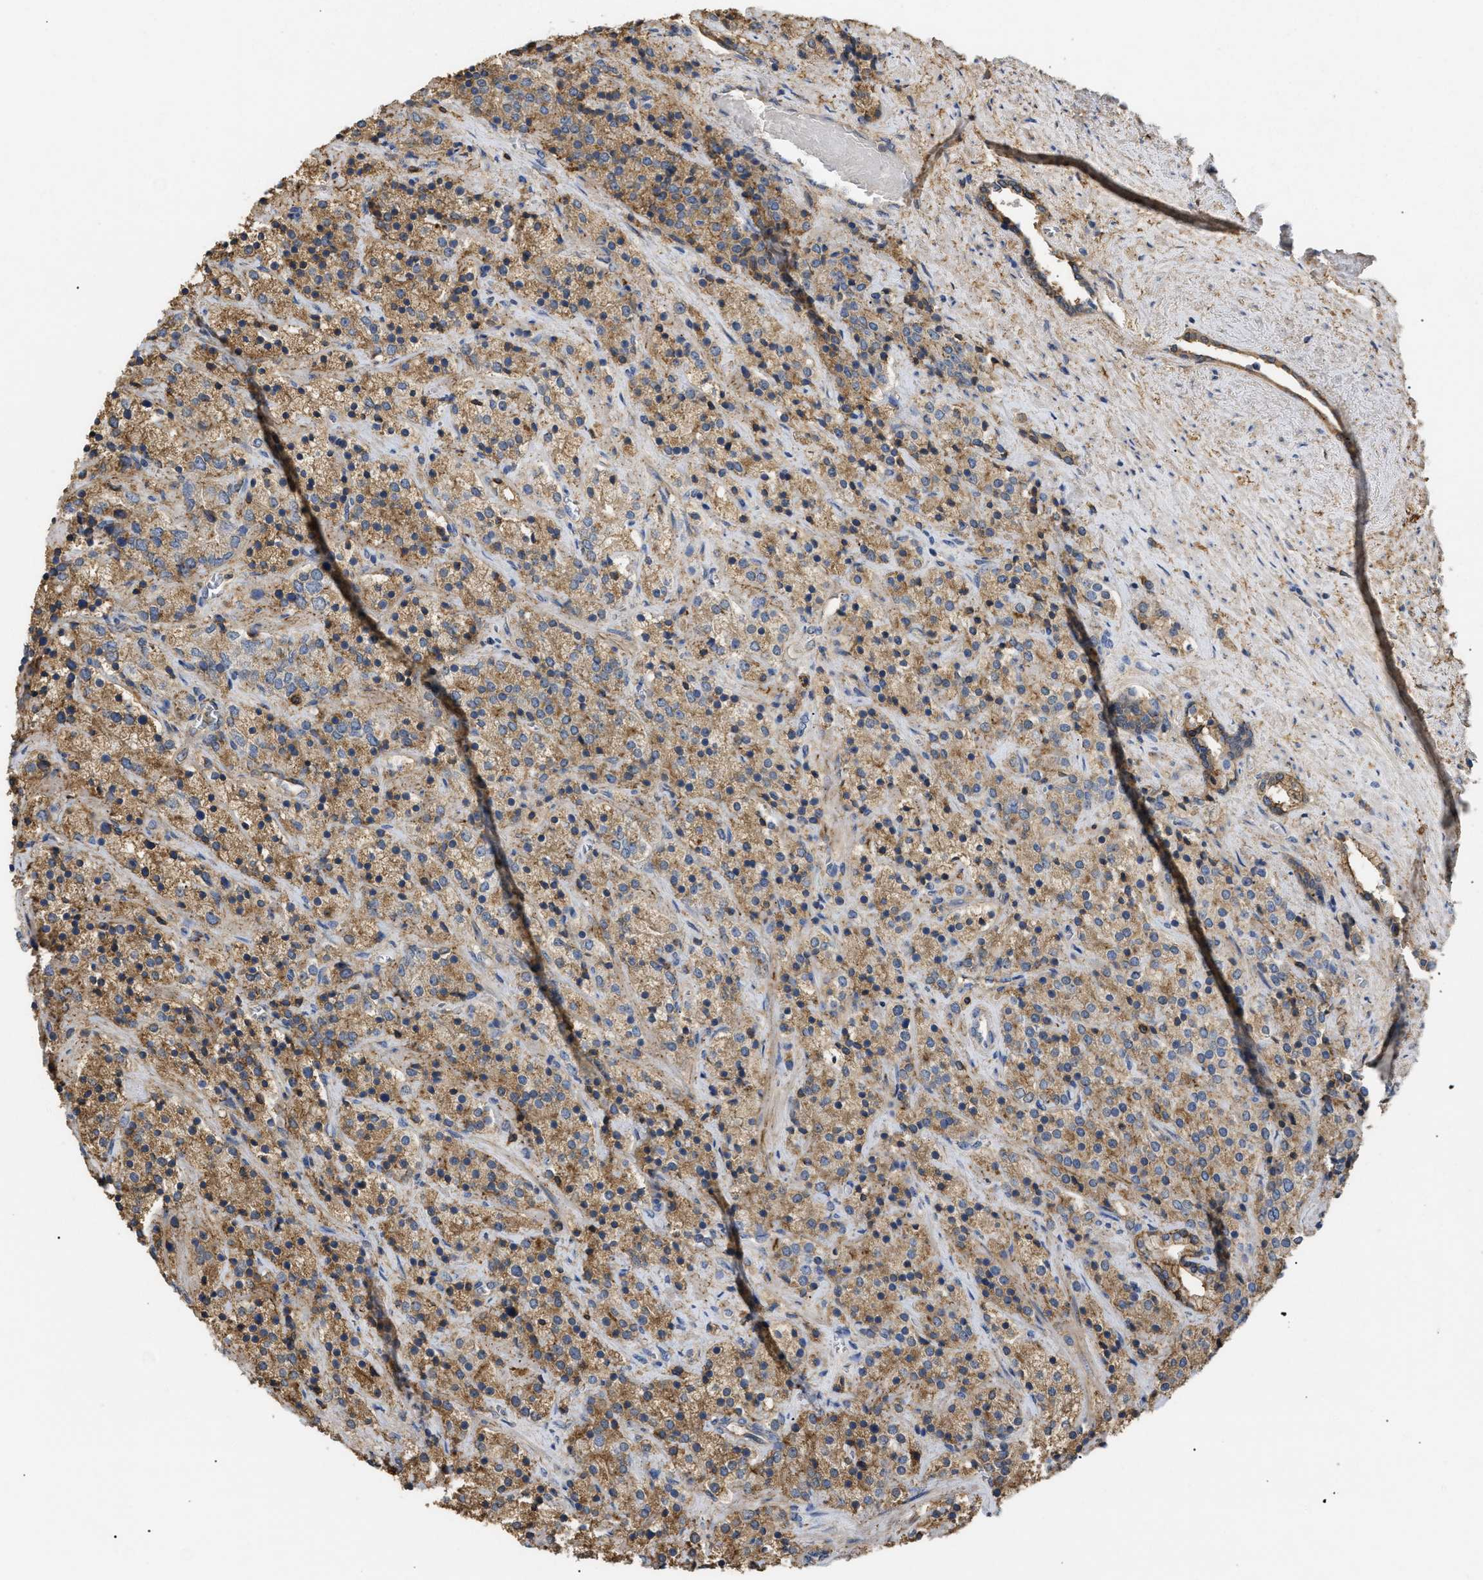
{"staining": {"intensity": "moderate", "quantity": ">75%", "location": "cytoplasmic/membranous"}, "tissue": "prostate cancer", "cell_type": "Tumor cells", "image_type": "cancer", "snomed": [{"axis": "morphology", "description": "Adenocarcinoma, High grade"}, {"axis": "topography", "description": "Prostate"}], "caption": "Protein expression analysis of human high-grade adenocarcinoma (prostate) reveals moderate cytoplasmic/membranous positivity in about >75% of tumor cells.", "gene": "ANXA4", "patient": {"sex": "male", "age": 71}}